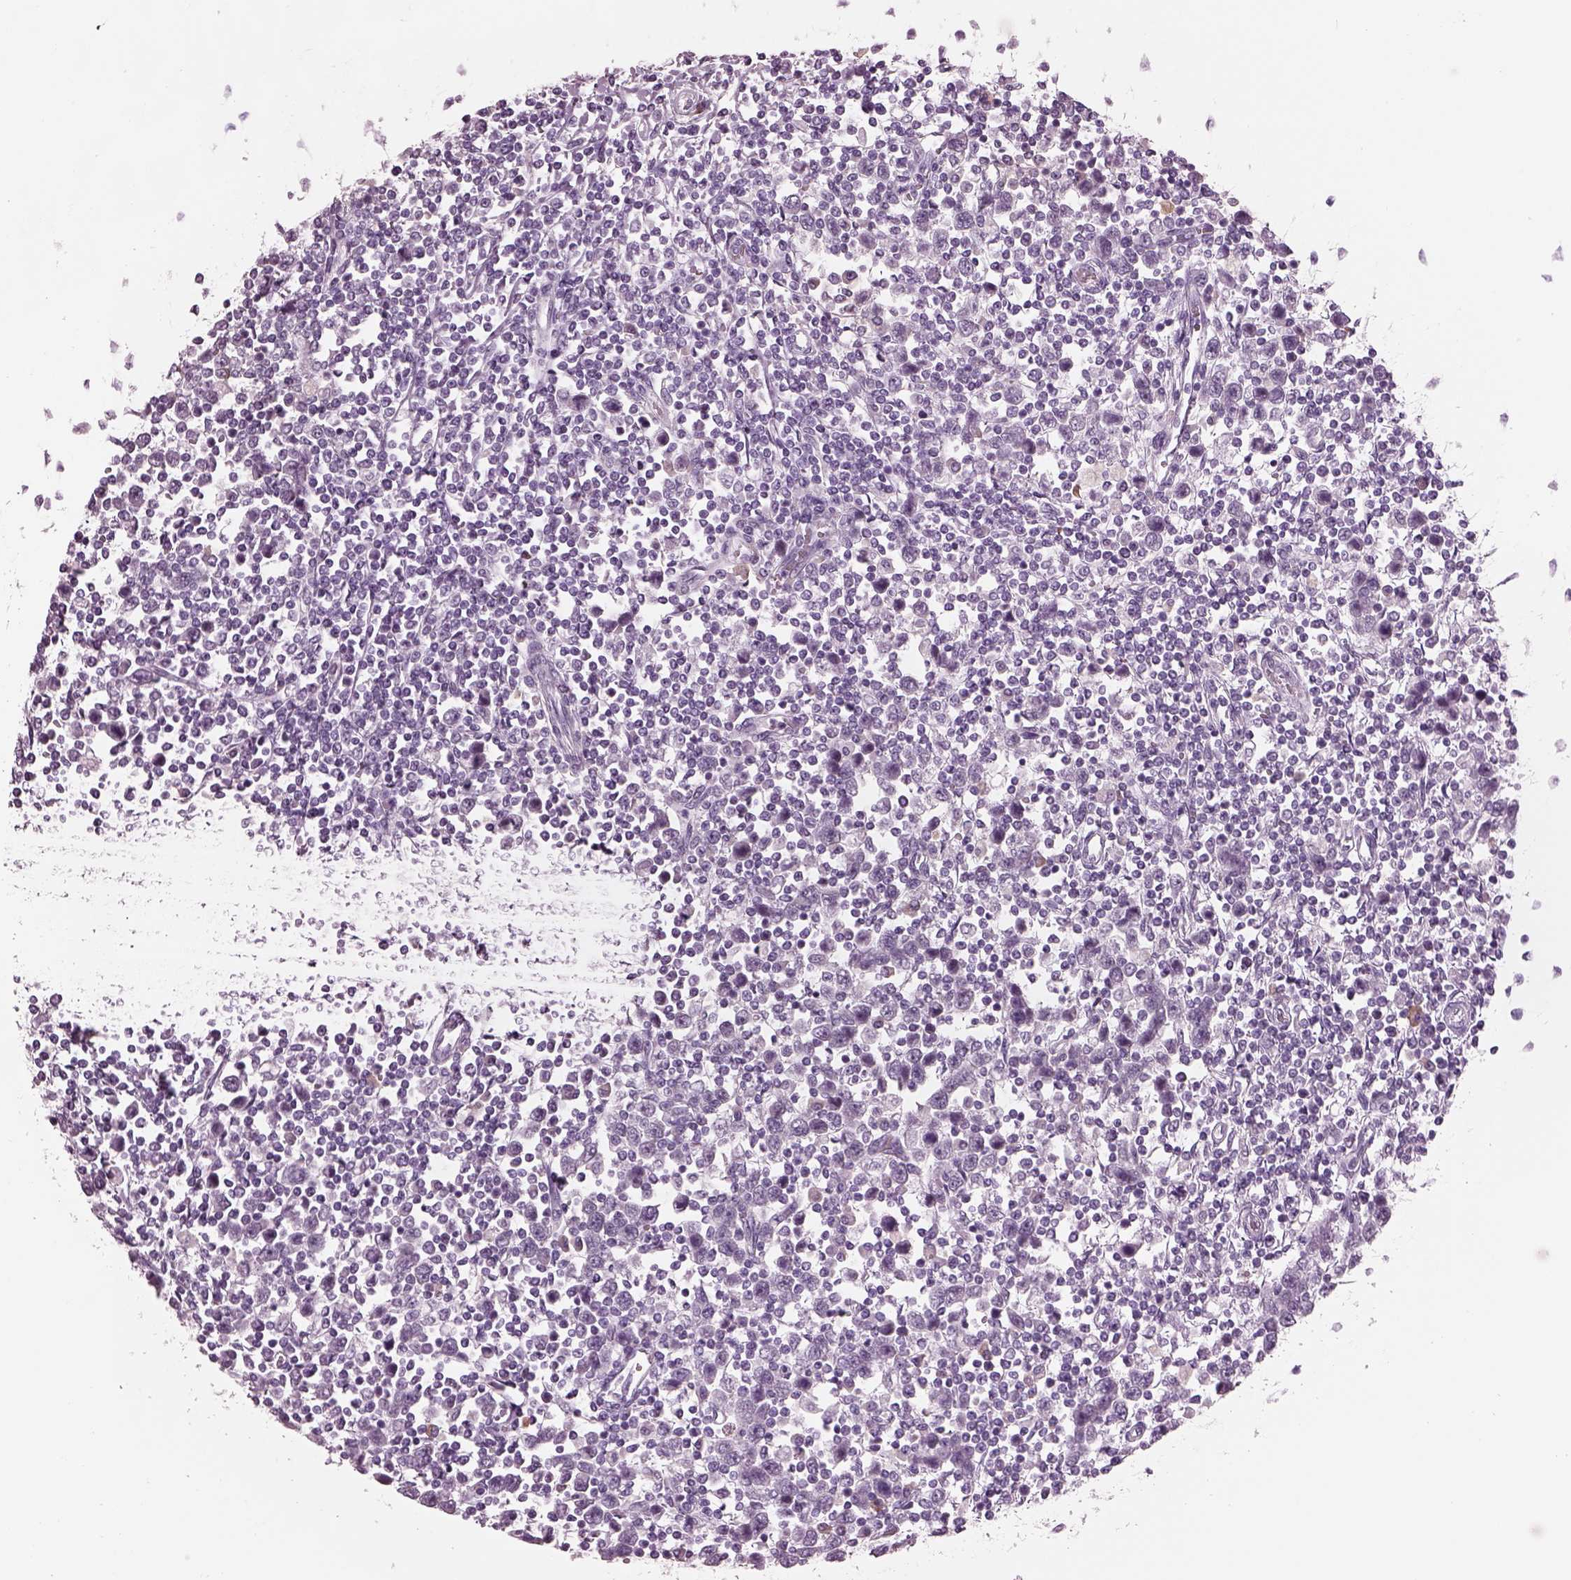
{"staining": {"intensity": "negative", "quantity": "none", "location": "none"}, "tissue": "testis cancer", "cell_type": "Tumor cells", "image_type": "cancer", "snomed": [{"axis": "morphology", "description": "Normal tissue, NOS"}, {"axis": "morphology", "description": "Seminoma, NOS"}, {"axis": "topography", "description": "Testis"}, {"axis": "topography", "description": "Epididymis"}], "caption": "An immunohistochemistry histopathology image of testis seminoma is shown. There is no staining in tumor cells of testis seminoma.", "gene": "CYLC1", "patient": {"sex": "male", "age": 34}}